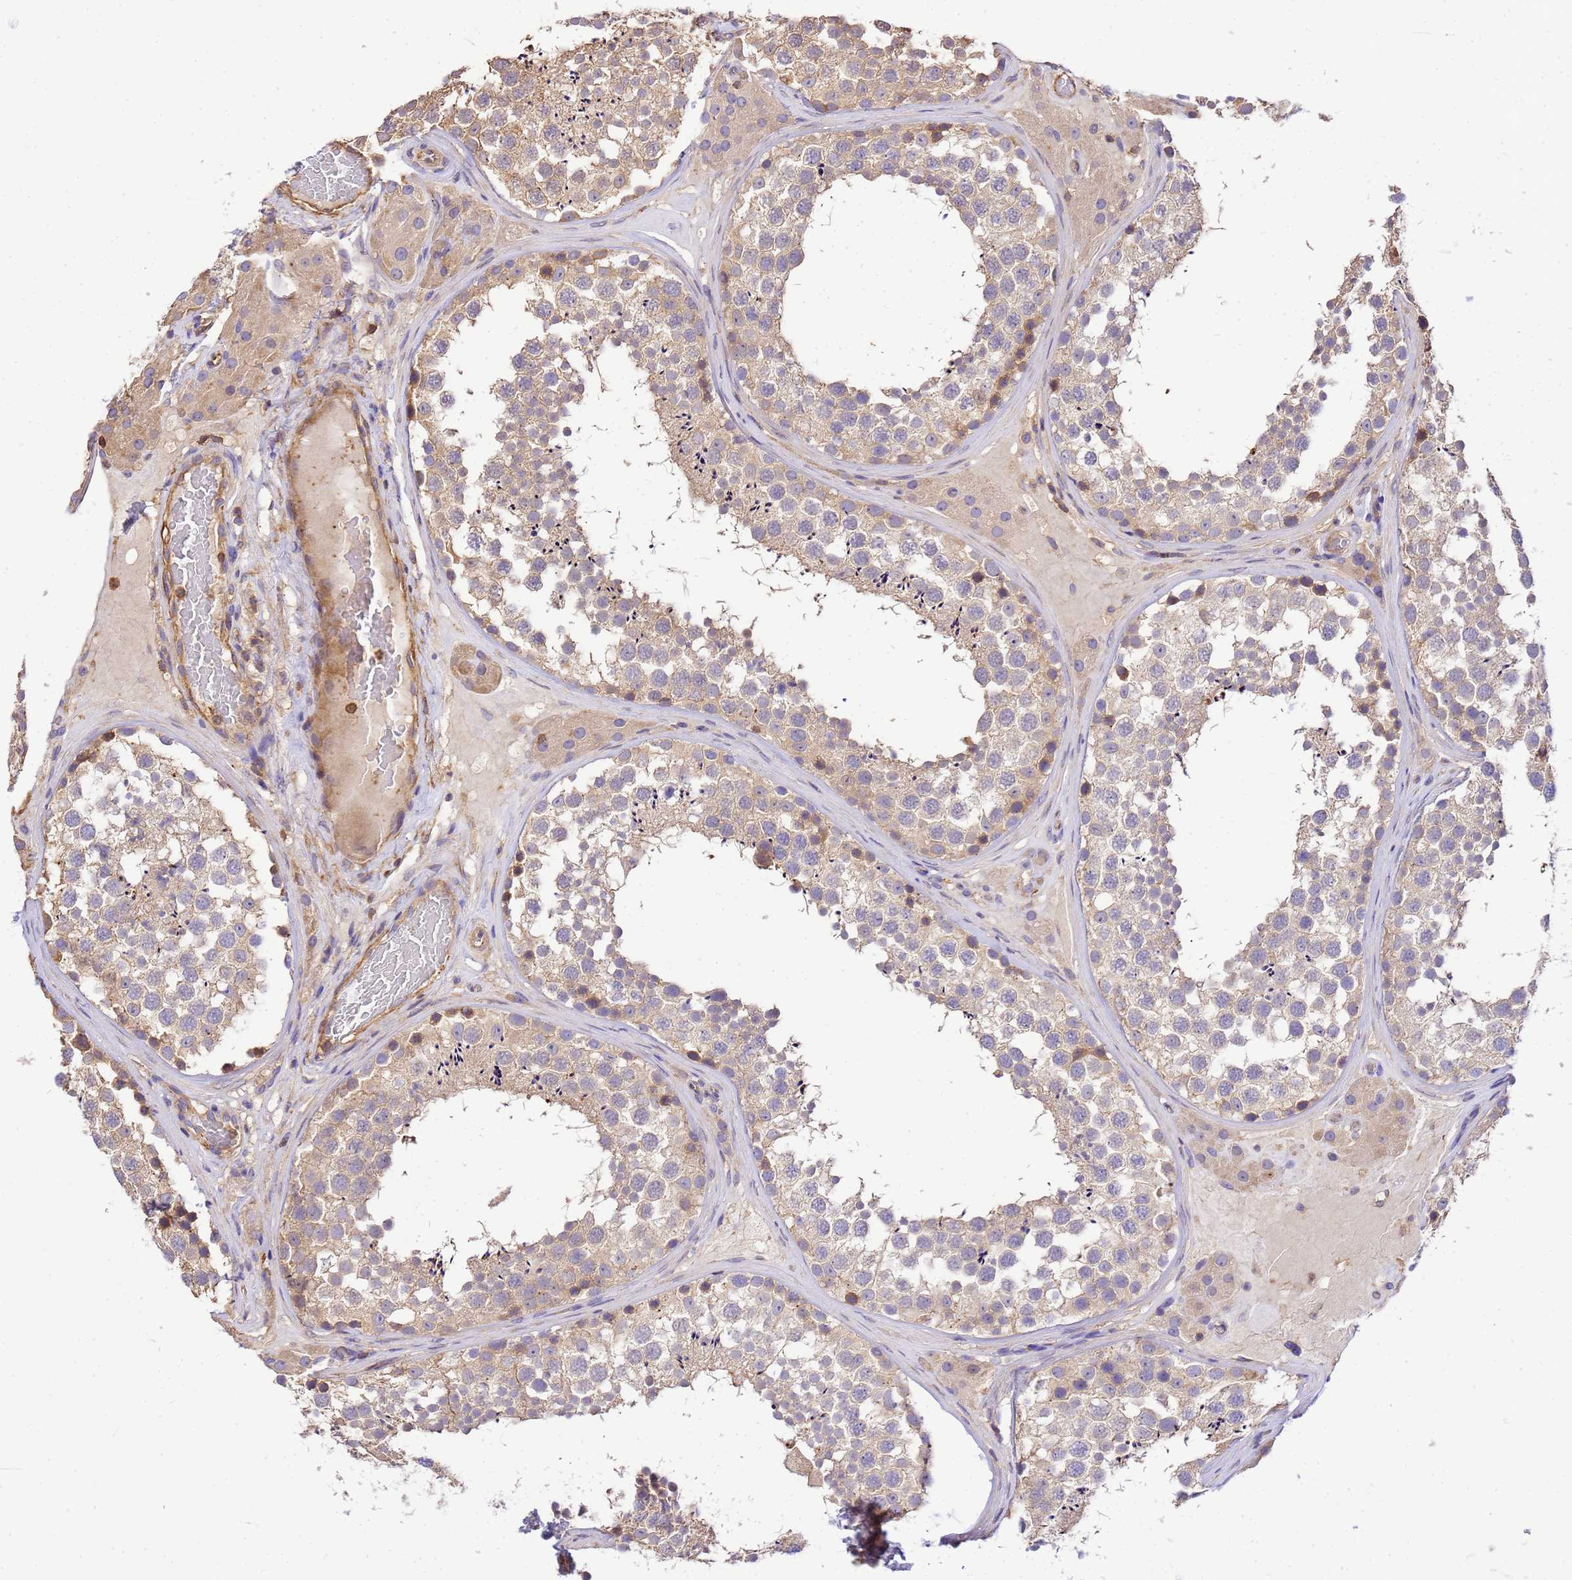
{"staining": {"intensity": "moderate", "quantity": ">75%", "location": "cytoplasmic/membranous"}, "tissue": "testis", "cell_type": "Cells in seminiferous ducts", "image_type": "normal", "snomed": [{"axis": "morphology", "description": "Normal tissue, NOS"}, {"axis": "topography", "description": "Testis"}], "caption": "Immunohistochemistry (IHC) of benign human testis demonstrates medium levels of moderate cytoplasmic/membranous expression in approximately >75% of cells in seminiferous ducts.", "gene": "WDR64", "patient": {"sex": "male", "age": 46}}